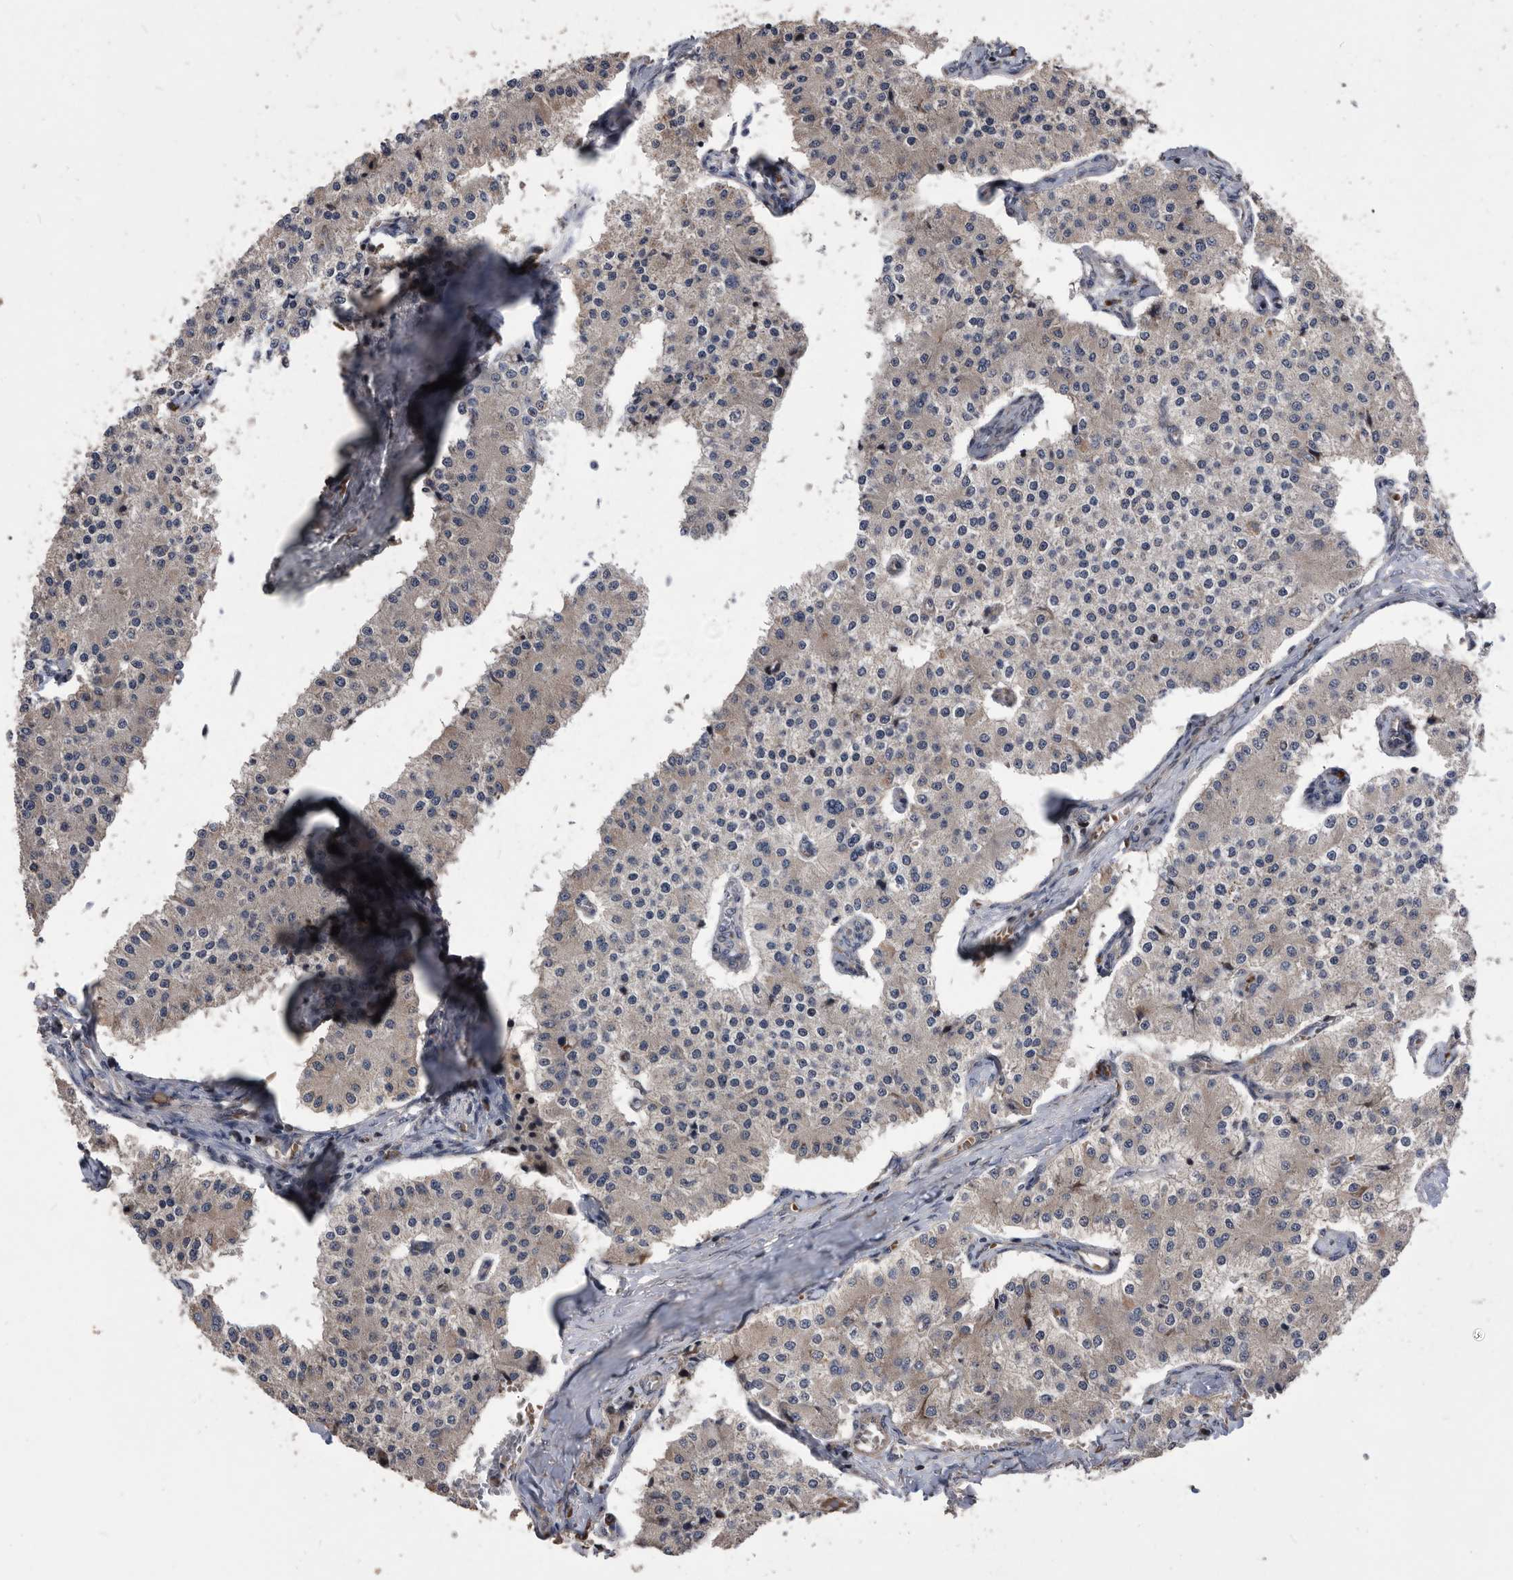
{"staining": {"intensity": "negative", "quantity": "none", "location": "none"}, "tissue": "carcinoid", "cell_type": "Tumor cells", "image_type": "cancer", "snomed": [{"axis": "morphology", "description": "Carcinoid, malignant, NOS"}, {"axis": "topography", "description": "Colon"}], "caption": "High magnification brightfield microscopy of carcinoid stained with DAB (3,3'-diaminobenzidine) (brown) and counterstained with hematoxylin (blue): tumor cells show no significant expression.", "gene": "SERINC2", "patient": {"sex": "female", "age": 52}}